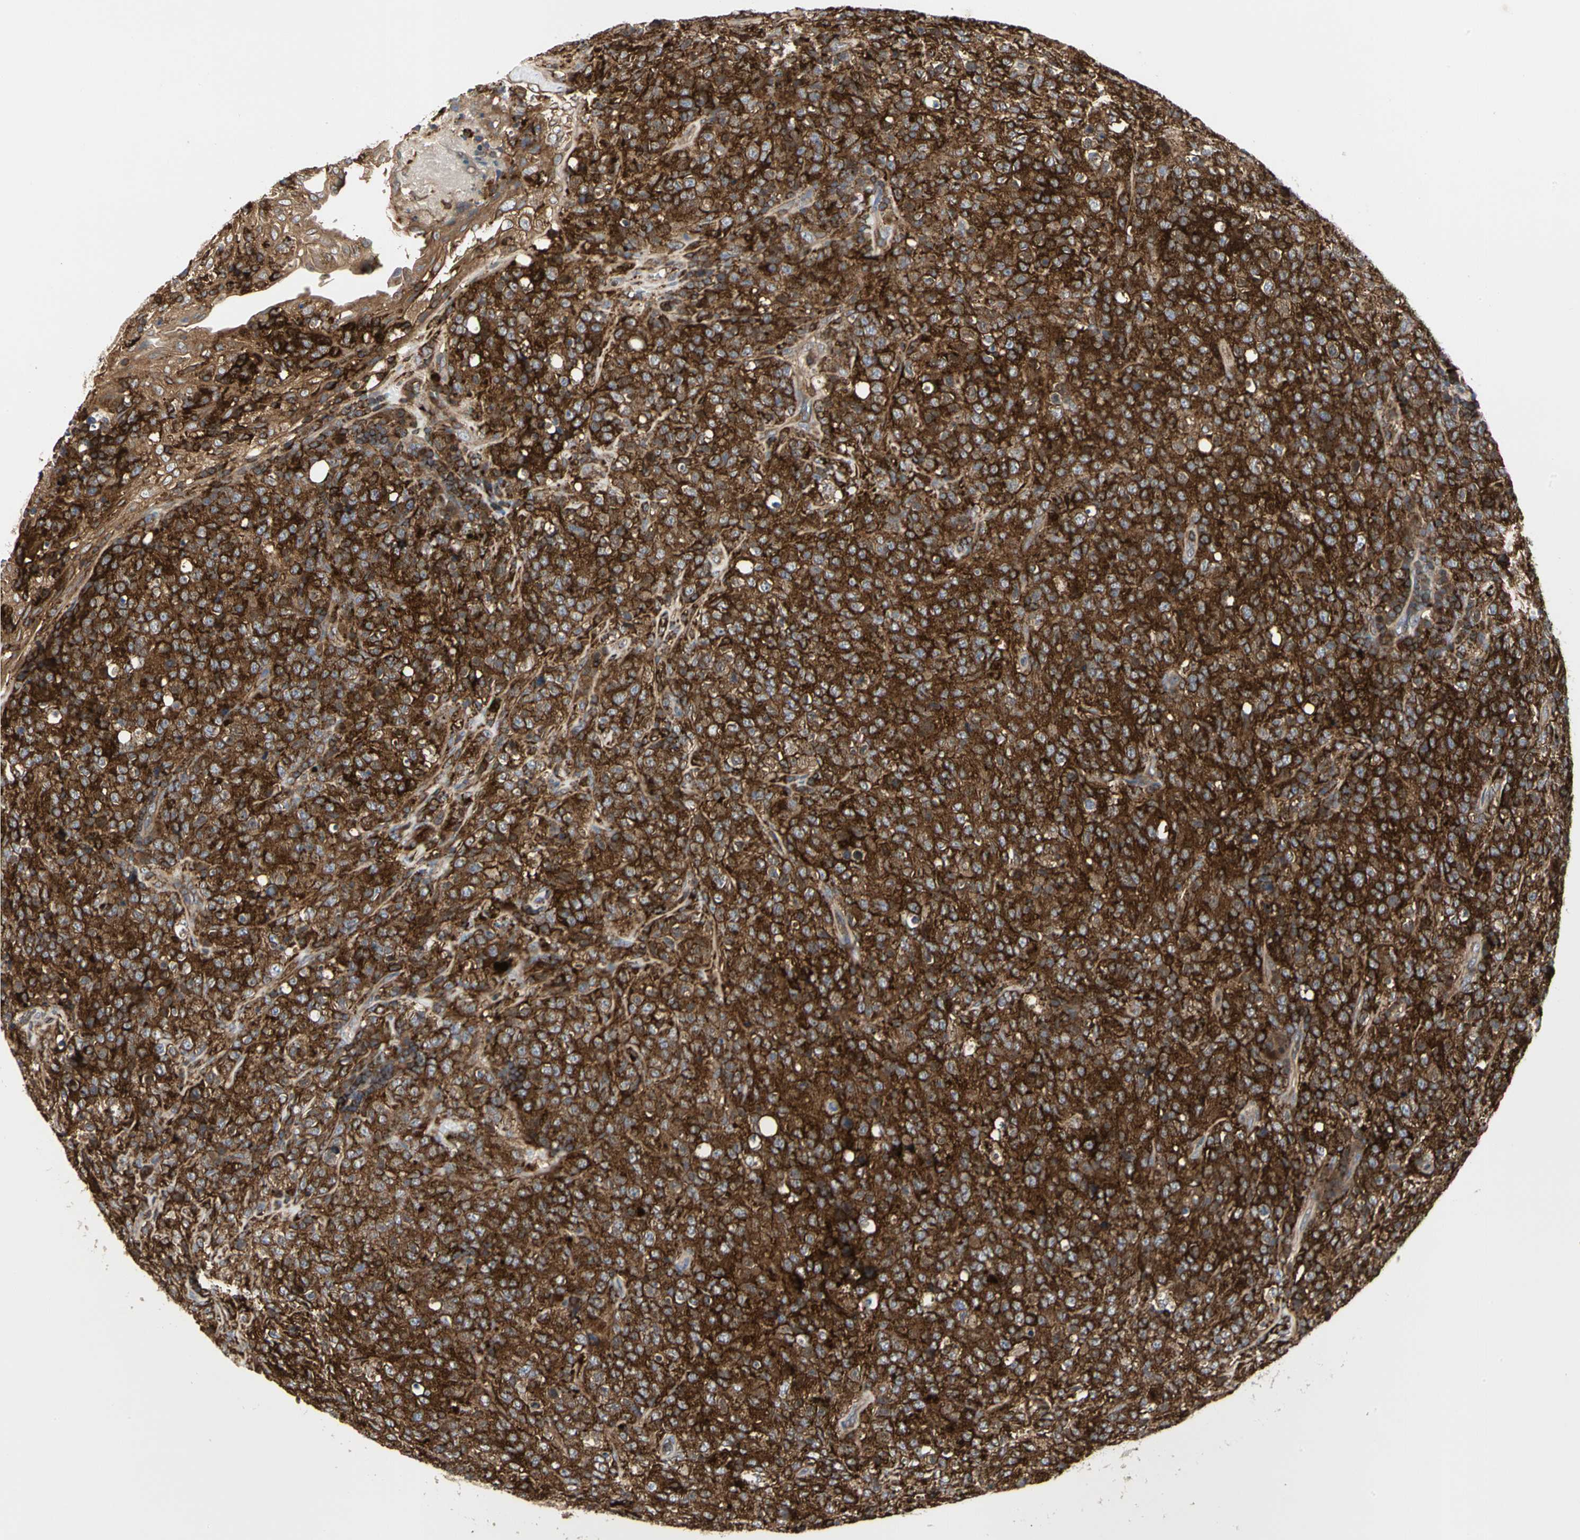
{"staining": {"intensity": "strong", "quantity": ">75%", "location": "cytoplasmic/membranous"}, "tissue": "lymphoma", "cell_type": "Tumor cells", "image_type": "cancer", "snomed": [{"axis": "morphology", "description": "Malignant lymphoma, non-Hodgkin's type, High grade"}, {"axis": "topography", "description": "Tonsil"}], "caption": "A histopathology image of human high-grade malignant lymphoma, non-Hodgkin's type stained for a protein reveals strong cytoplasmic/membranous brown staining in tumor cells.", "gene": "NAPG", "patient": {"sex": "female", "age": 36}}